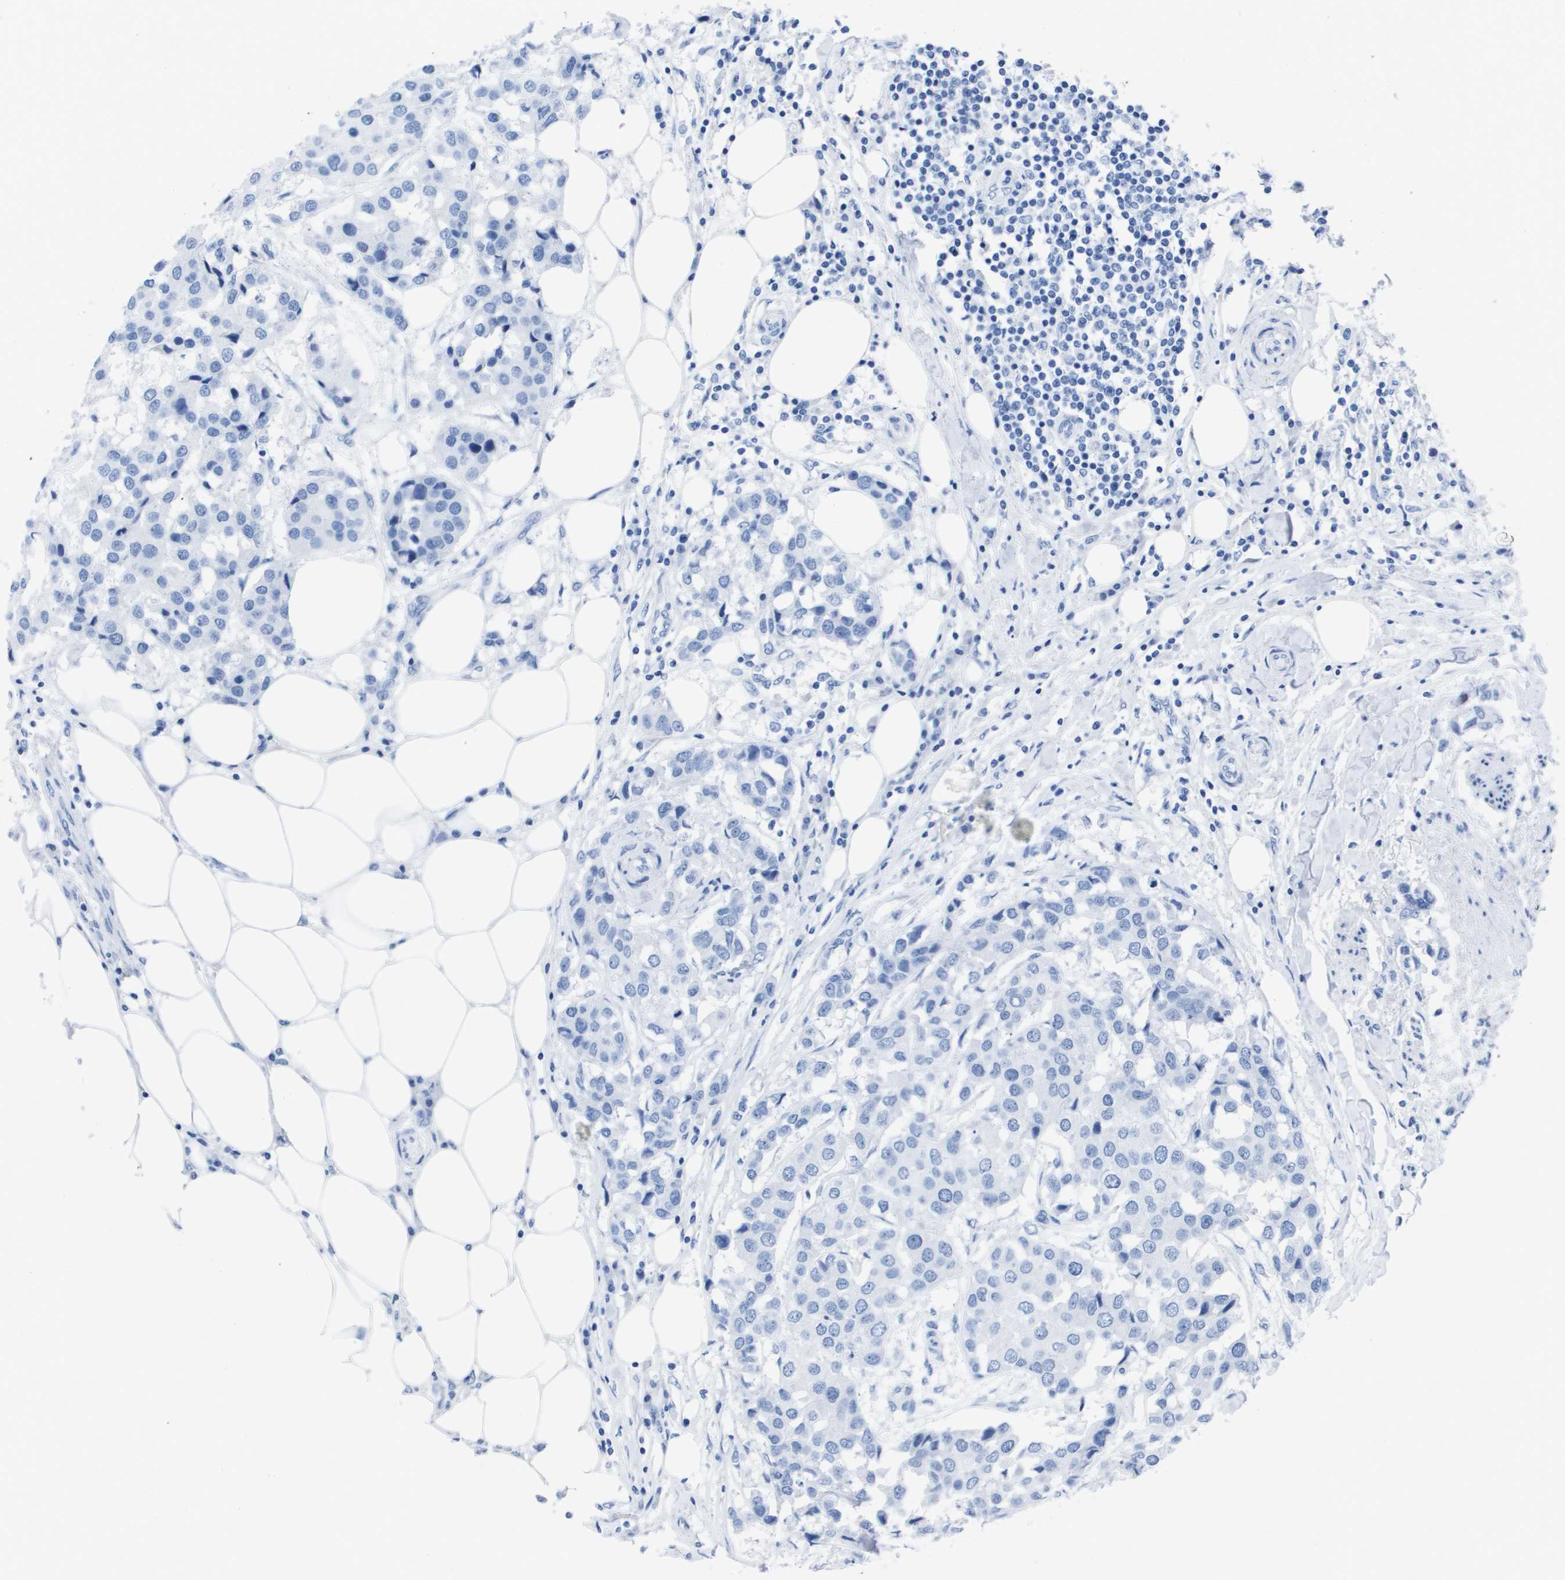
{"staining": {"intensity": "negative", "quantity": "none", "location": "none"}, "tissue": "breast cancer", "cell_type": "Tumor cells", "image_type": "cancer", "snomed": [{"axis": "morphology", "description": "Duct carcinoma"}, {"axis": "topography", "description": "Breast"}], "caption": "Immunohistochemical staining of human infiltrating ductal carcinoma (breast) reveals no significant staining in tumor cells.", "gene": "KCNA3", "patient": {"sex": "female", "age": 80}}